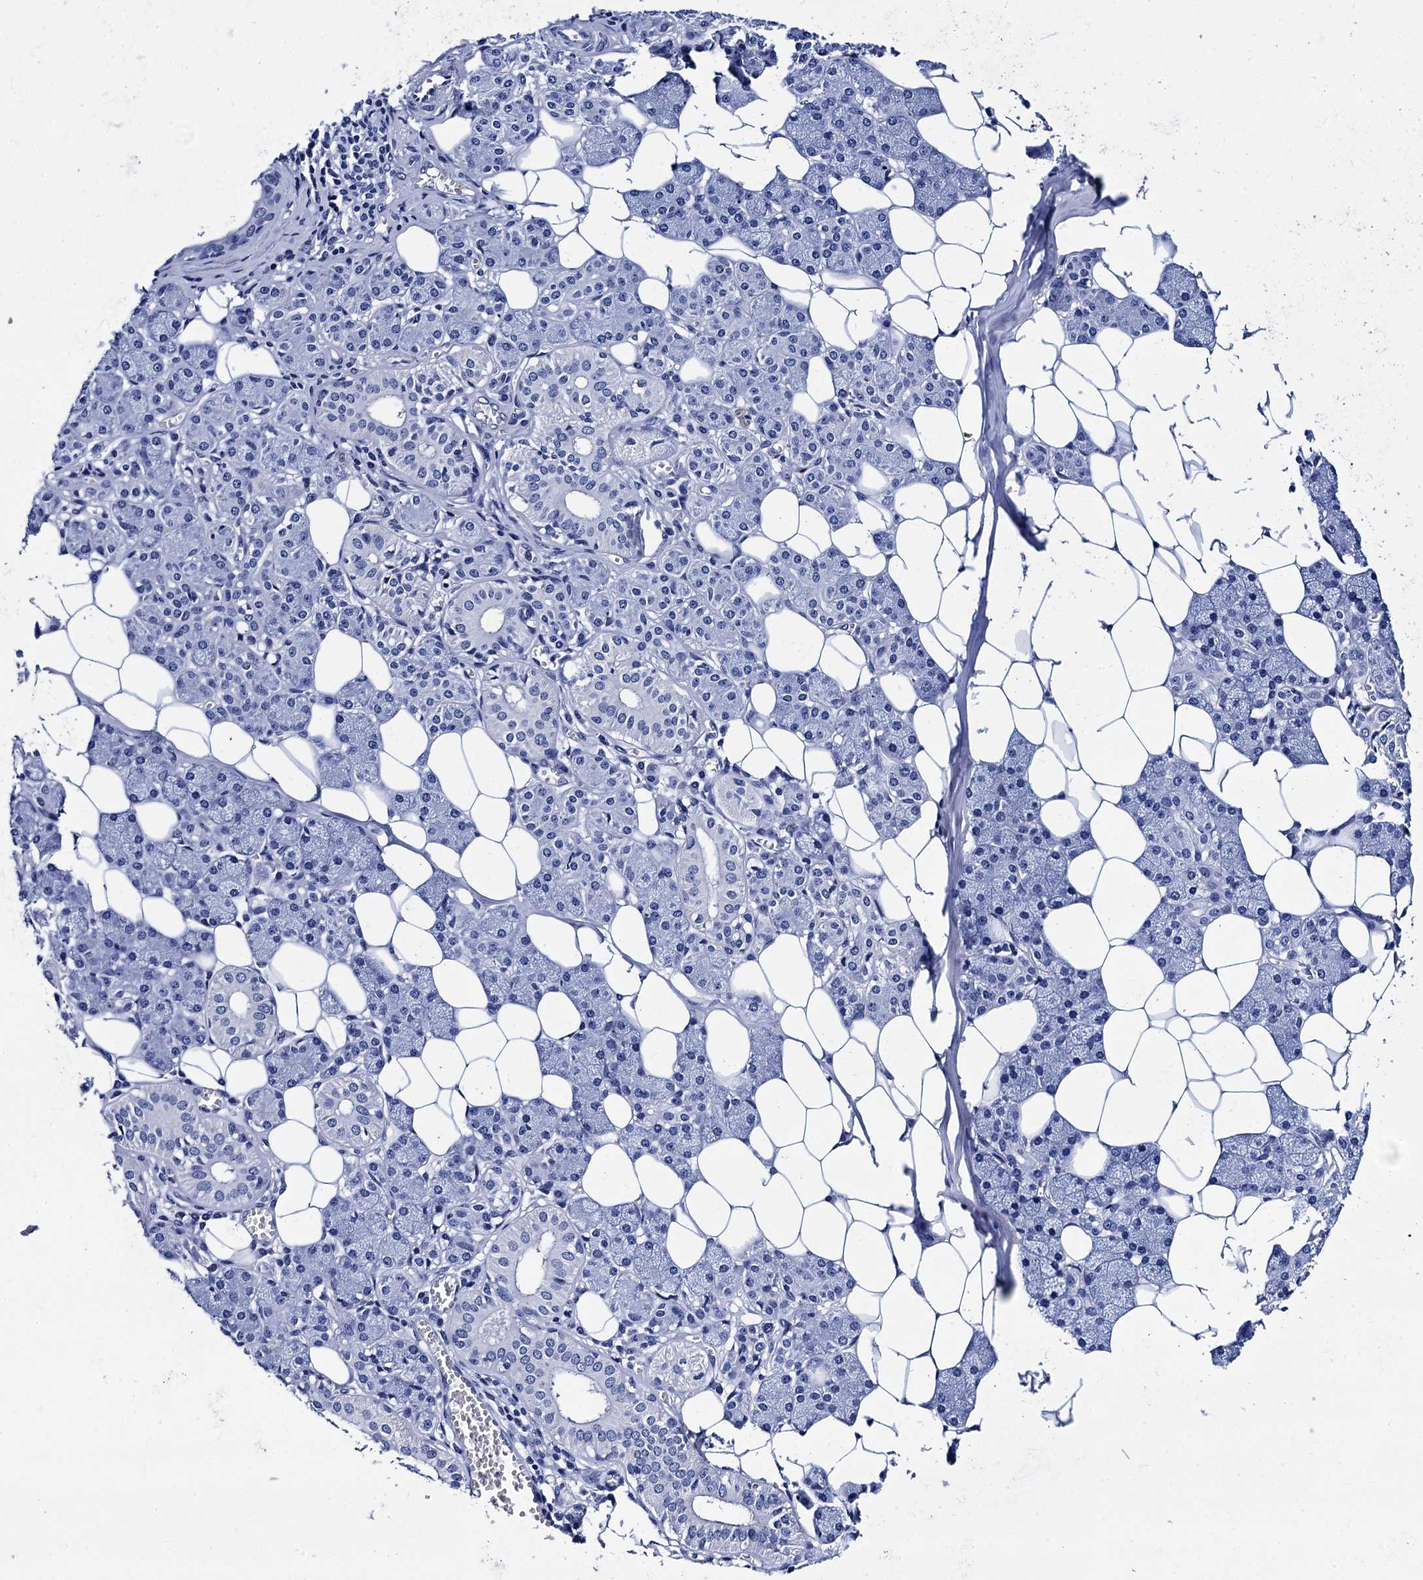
{"staining": {"intensity": "negative", "quantity": "none", "location": "none"}, "tissue": "salivary gland", "cell_type": "Glandular cells", "image_type": "normal", "snomed": [{"axis": "morphology", "description": "Normal tissue, NOS"}, {"axis": "topography", "description": "Salivary gland"}], "caption": "The IHC image has no significant expression in glandular cells of salivary gland. (IHC, brightfield microscopy, high magnification).", "gene": "MYBPC3", "patient": {"sex": "female", "age": 33}}